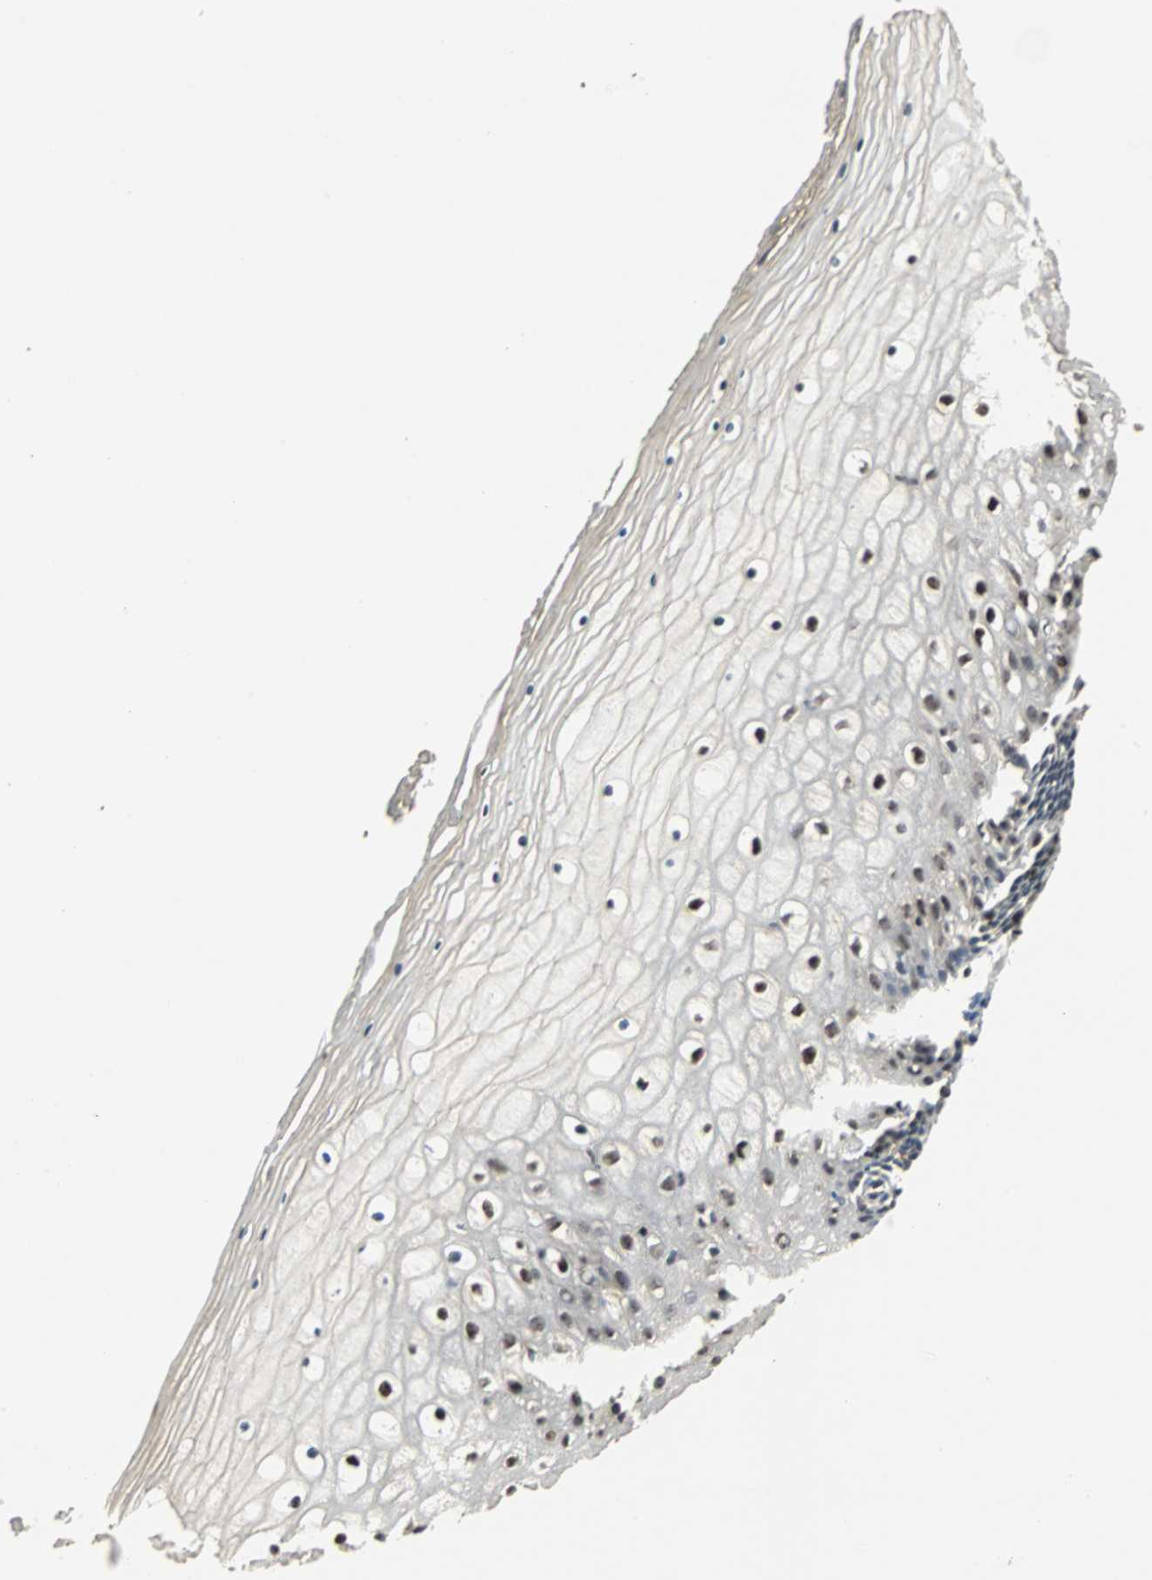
{"staining": {"intensity": "strong", "quantity": ">75%", "location": "nuclear"}, "tissue": "vagina", "cell_type": "Squamous epithelial cells", "image_type": "normal", "snomed": [{"axis": "morphology", "description": "Normal tissue, NOS"}, {"axis": "topography", "description": "Vagina"}], "caption": "Benign vagina shows strong nuclear positivity in about >75% of squamous epithelial cells, visualized by immunohistochemistry.", "gene": "MED4", "patient": {"sex": "female", "age": 46}}